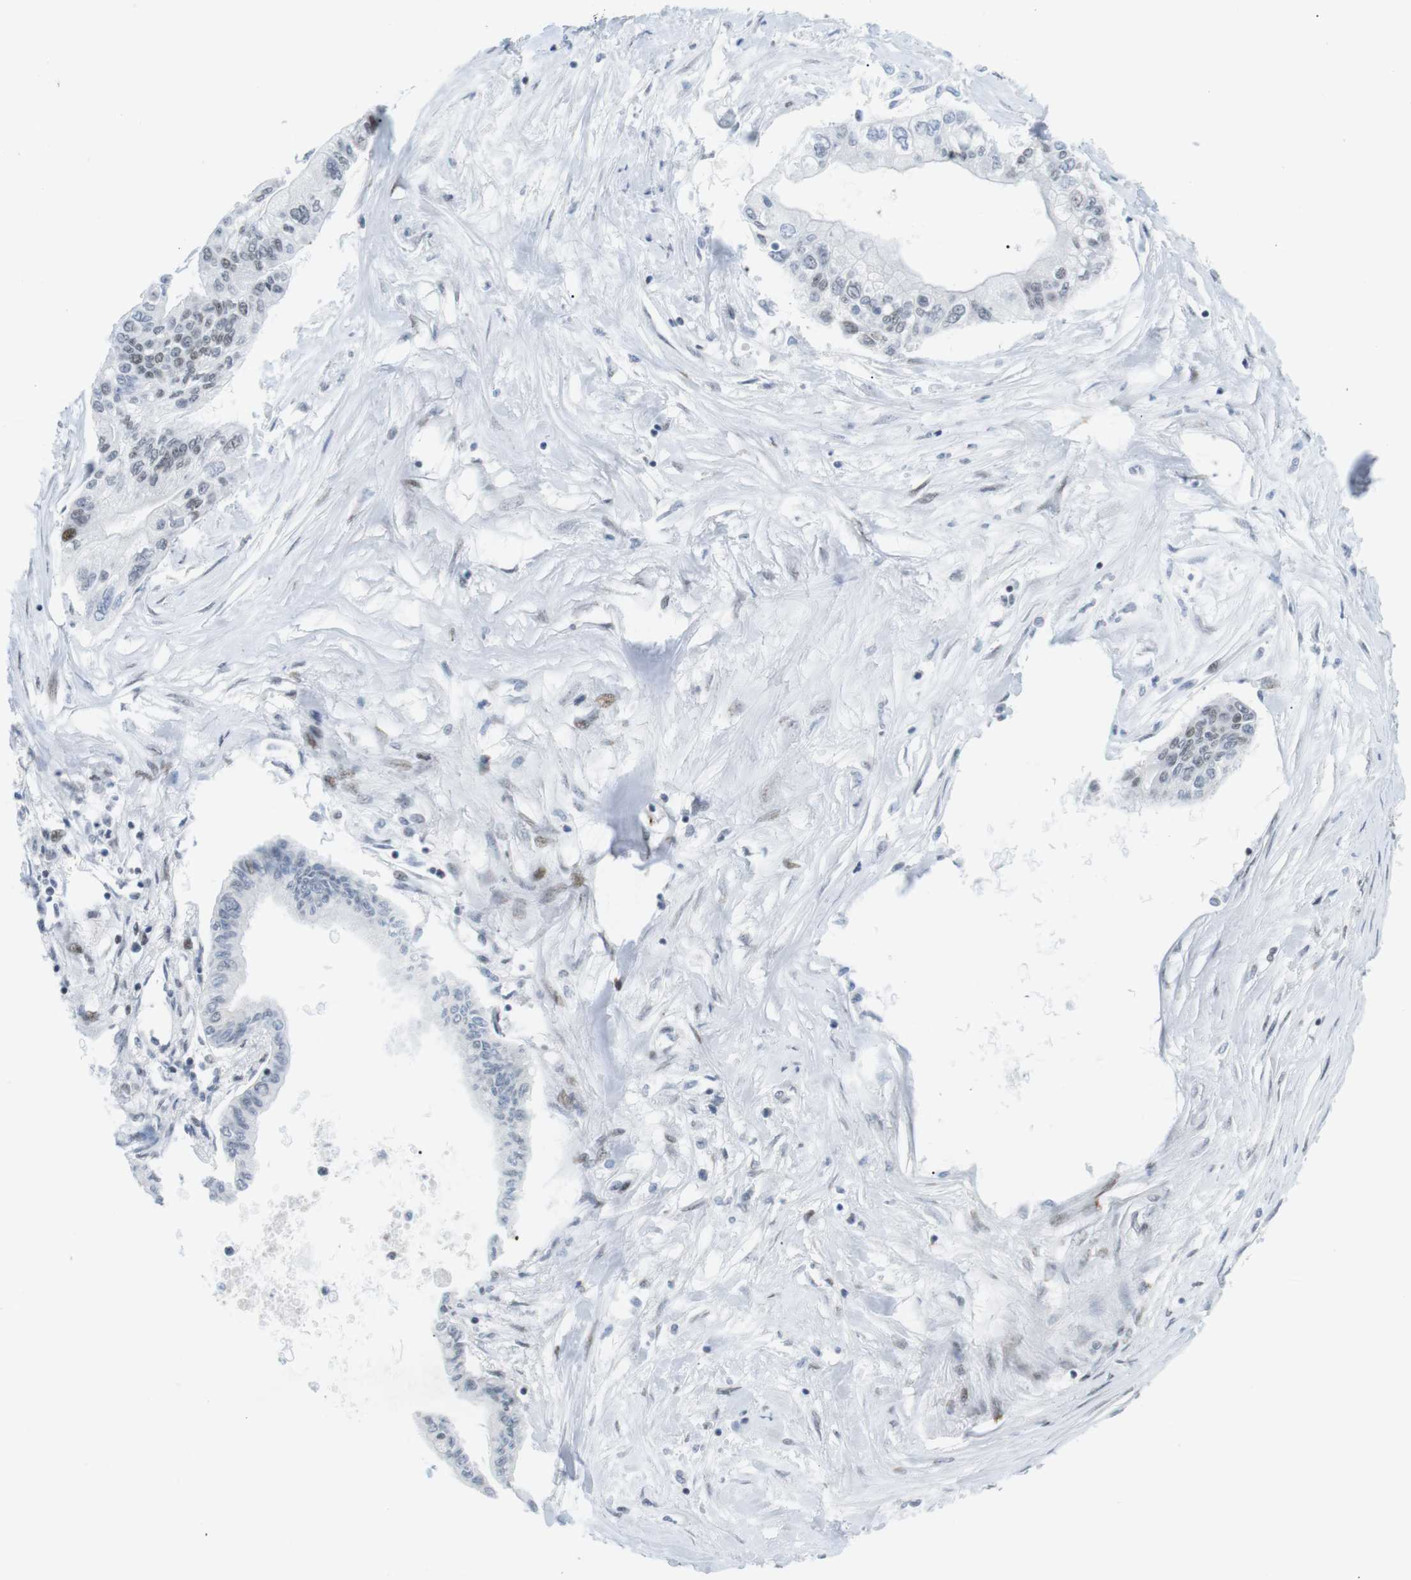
{"staining": {"intensity": "moderate", "quantity": "<25%", "location": "nuclear"}, "tissue": "pancreatic cancer", "cell_type": "Tumor cells", "image_type": "cancer", "snomed": [{"axis": "morphology", "description": "Adenocarcinoma, NOS"}, {"axis": "topography", "description": "Pancreas"}], "caption": "IHC staining of pancreatic cancer (adenocarcinoma), which displays low levels of moderate nuclear expression in about <25% of tumor cells indicating moderate nuclear protein positivity. The staining was performed using DAB (brown) for protein detection and nuclei were counterstained in hematoxylin (blue).", "gene": "CDC27", "patient": {"sex": "female", "age": 77}}